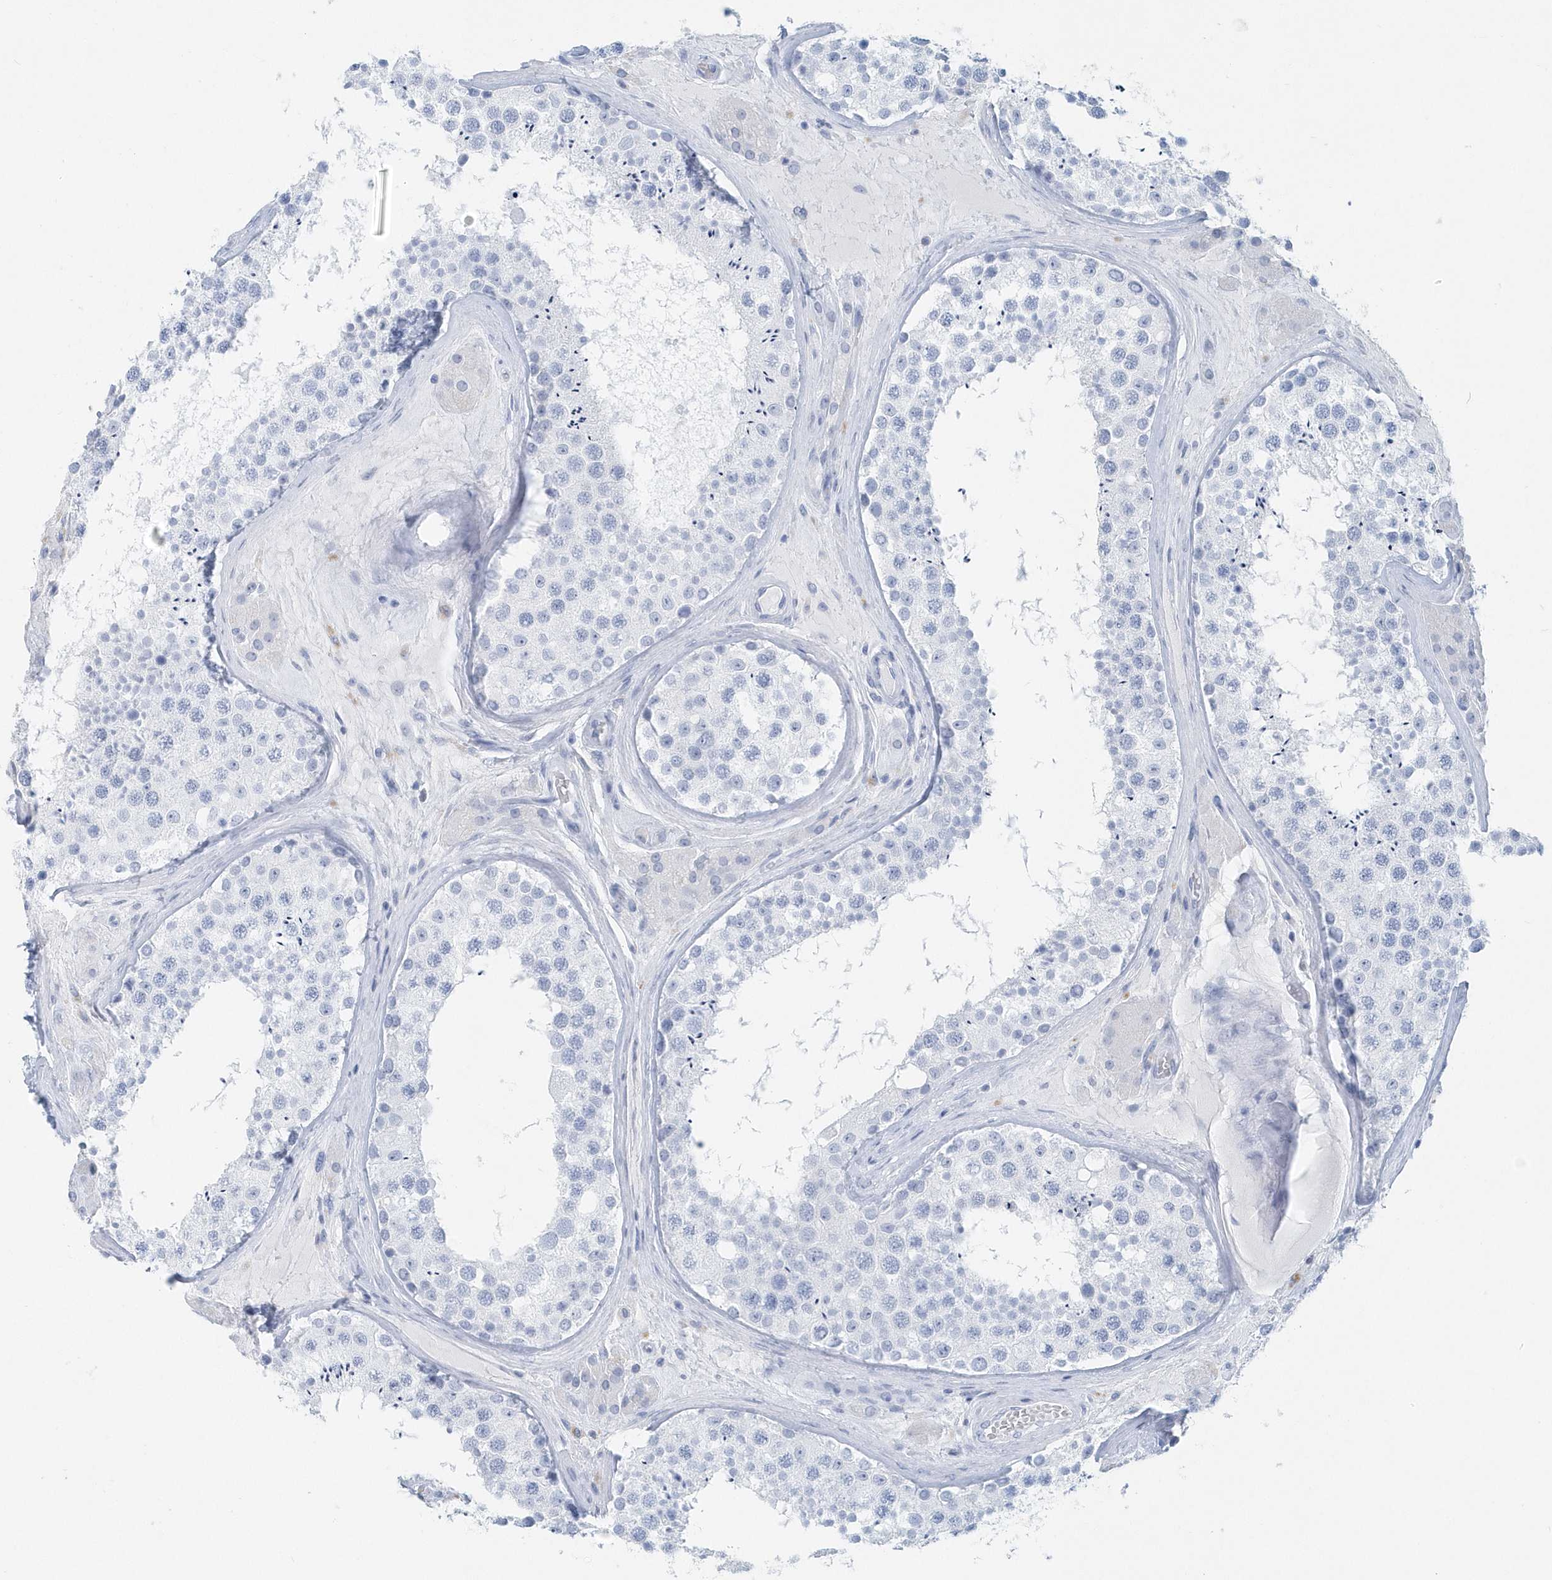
{"staining": {"intensity": "negative", "quantity": "none", "location": "none"}, "tissue": "testis", "cell_type": "Cells in seminiferous ducts", "image_type": "normal", "snomed": [{"axis": "morphology", "description": "Normal tissue, NOS"}, {"axis": "topography", "description": "Testis"}], "caption": "The histopathology image shows no significant positivity in cells in seminiferous ducts of testis. The staining is performed using DAB (3,3'-diaminobenzidine) brown chromogen with nuclei counter-stained in using hematoxylin.", "gene": "PTPRO", "patient": {"sex": "male", "age": 46}}